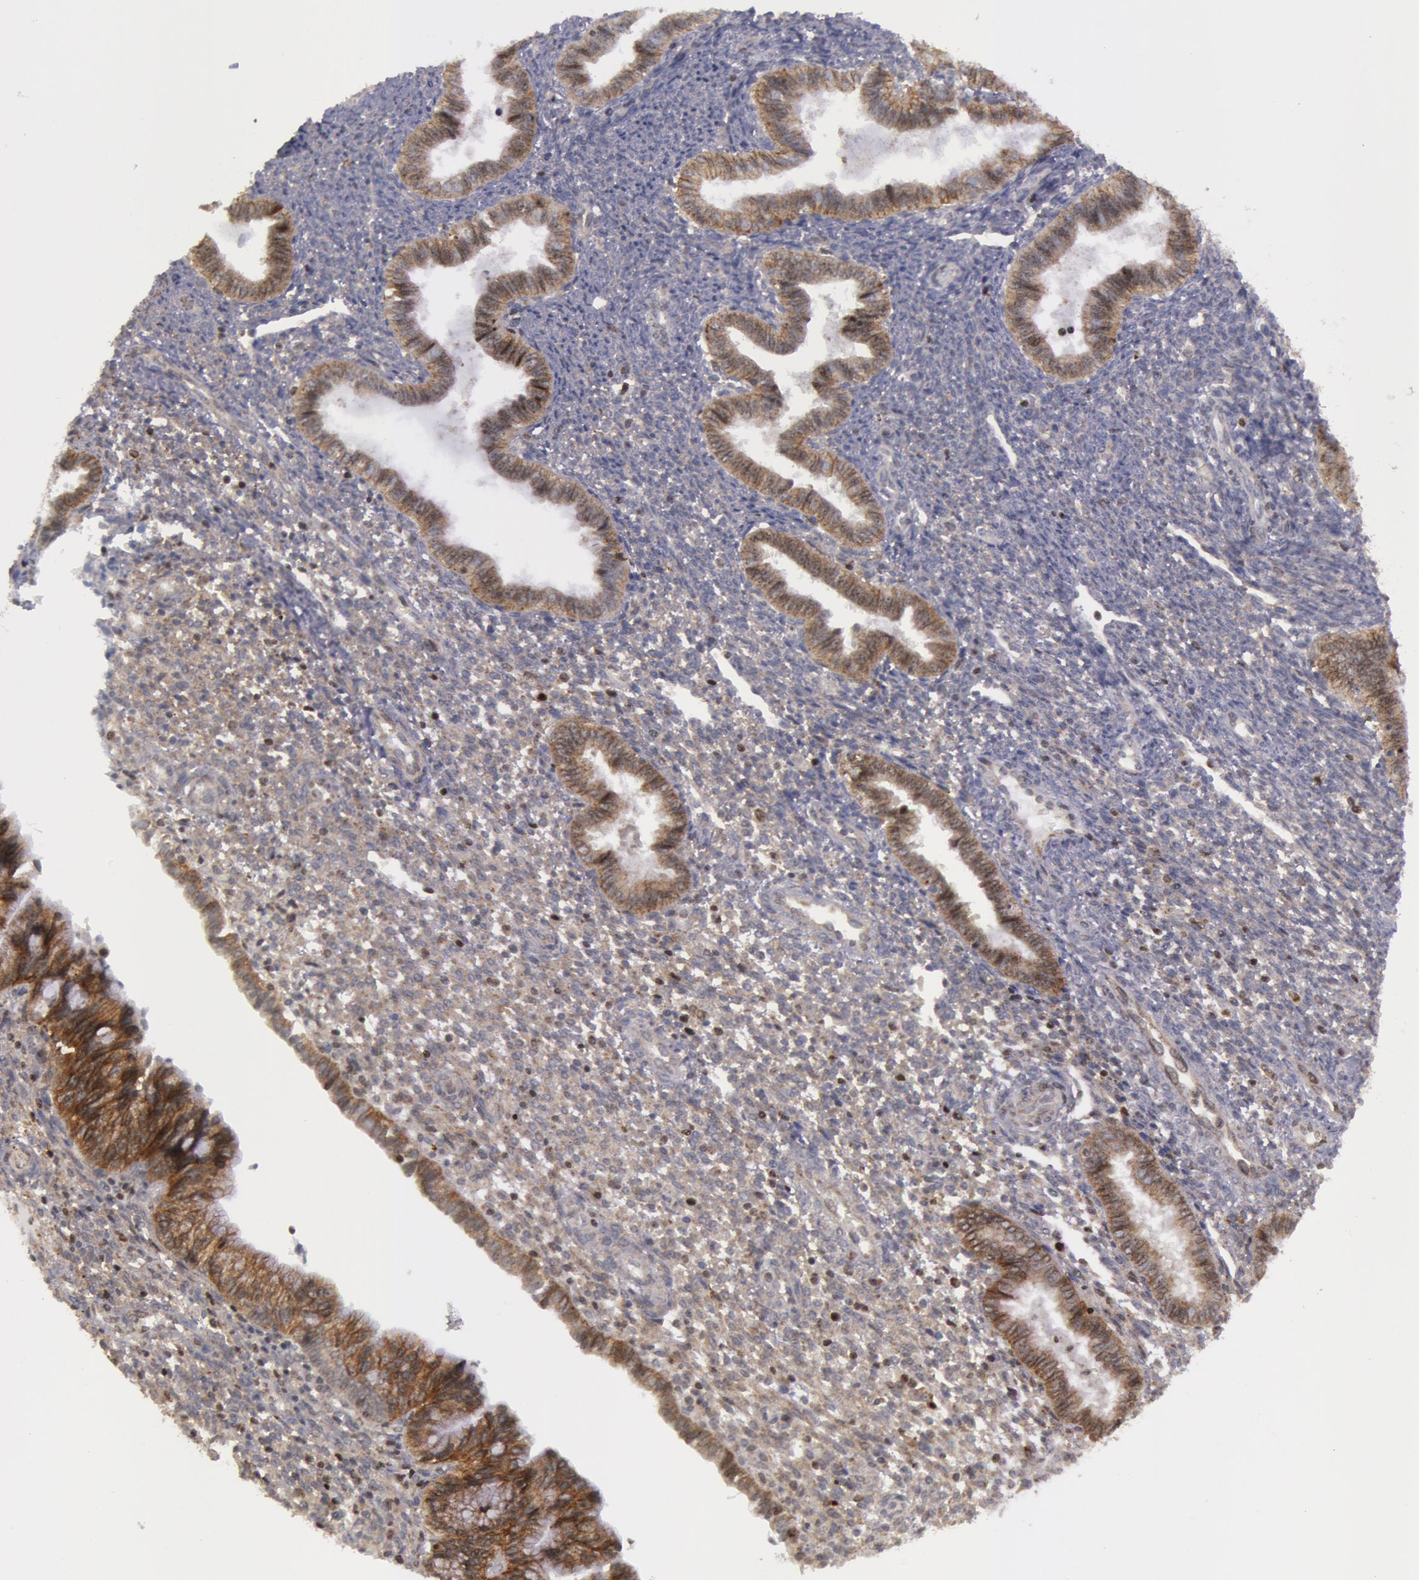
{"staining": {"intensity": "weak", "quantity": "<25%", "location": "nuclear"}, "tissue": "endometrium", "cell_type": "Cells in endometrial stroma", "image_type": "normal", "snomed": [{"axis": "morphology", "description": "Normal tissue, NOS"}, {"axis": "topography", "description": "Endometrium"}], "caption": "This histopathology image is of normal endometrium stained with IHC to label a protein in brown with the nuclei are counter-stained blue. There is no expression in cells in endometrial stroma.", "gene": "ERBB2", "patient": {"sex": "female", "age": 36}}